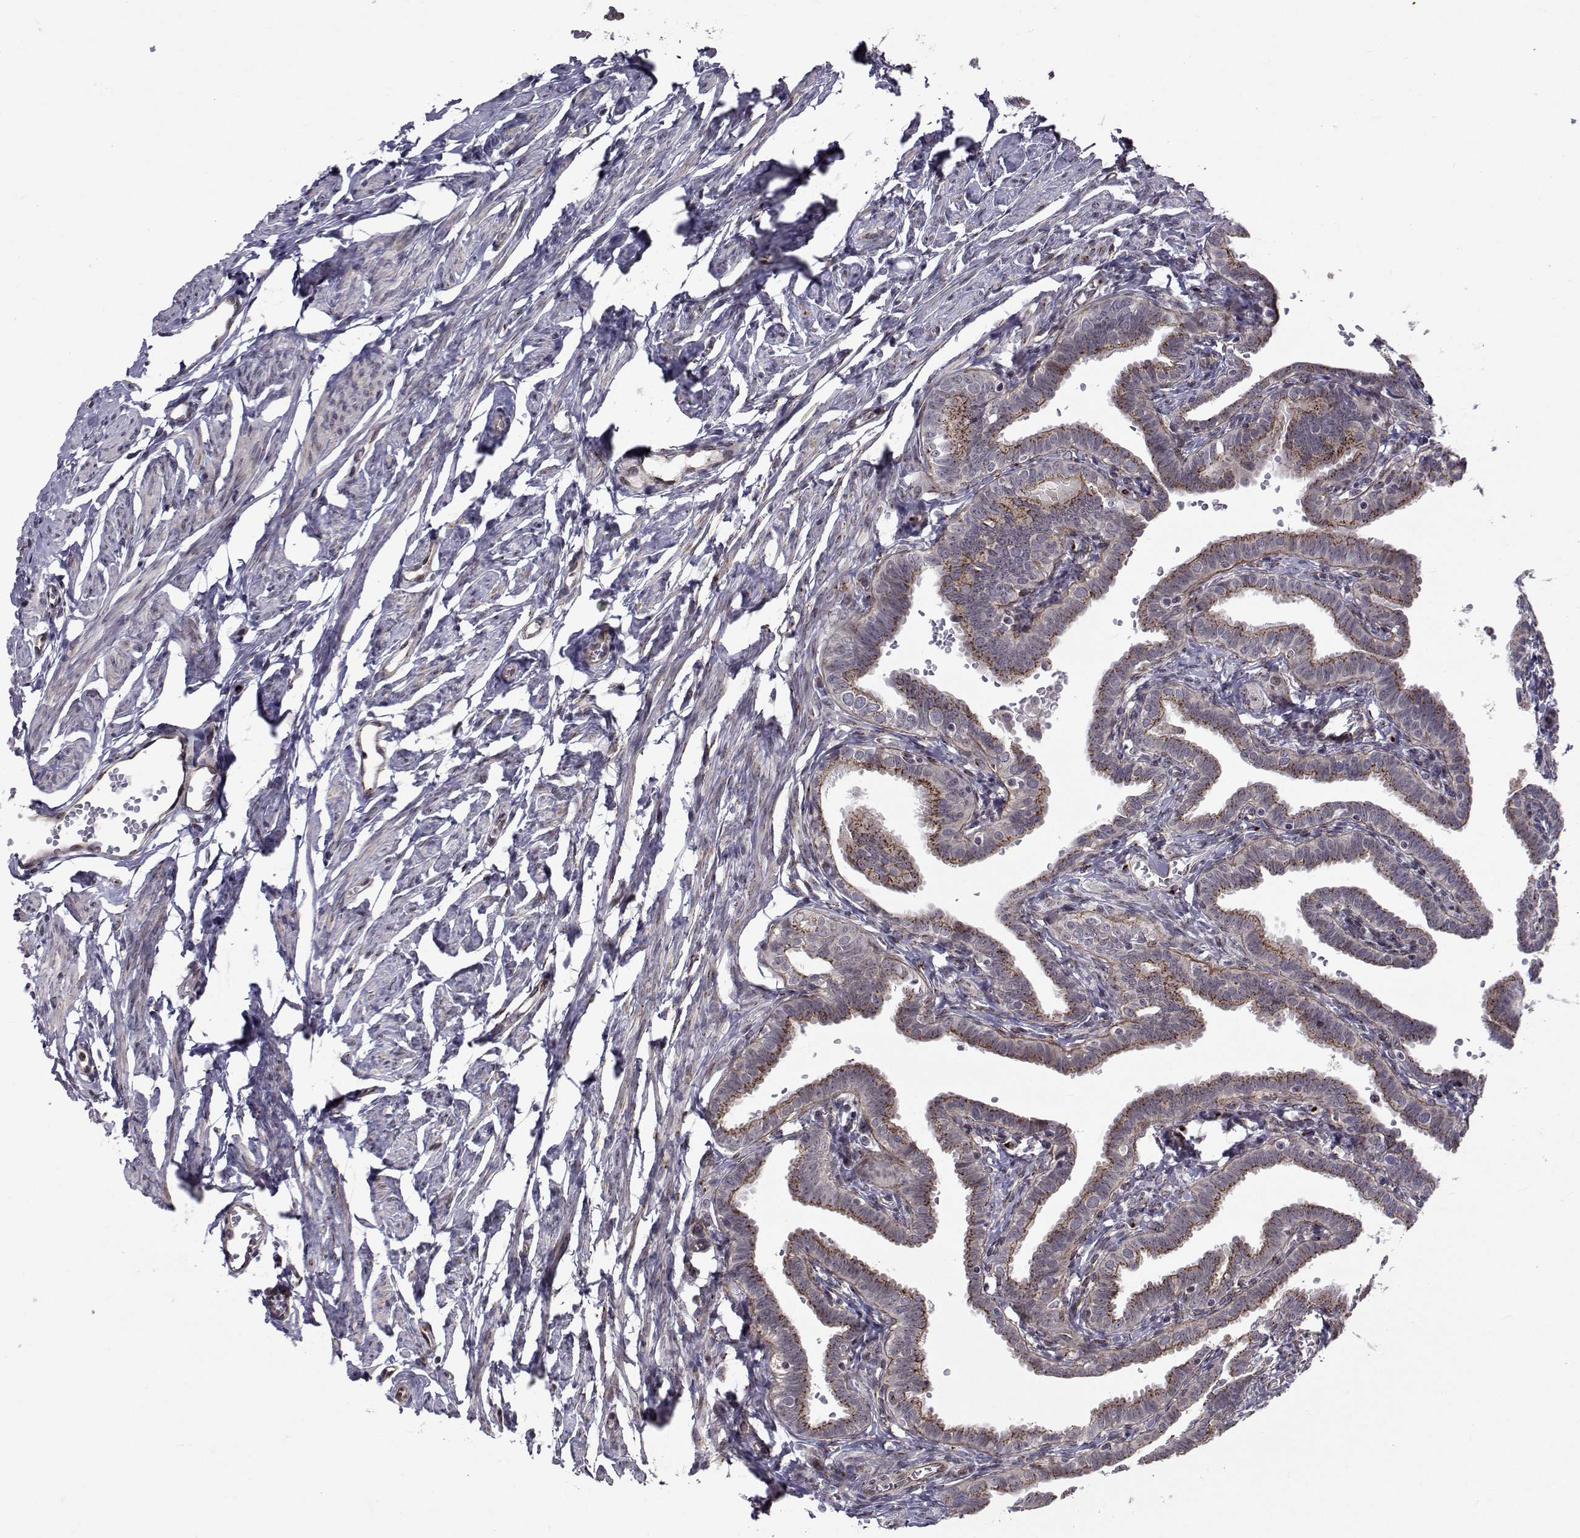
{"staining": {"intensity": "moderate", "quantity": ">75%", "location": "cytoplasmic/membranous"}, "tissue": "fallopian tube", "cell_type": "Glandular cells", "image_type": "normal", "snomed": [{"axis": "morphology", "description": "Normal tissue, NOS"}, {"axis": "topography", "description": "Fallopian tube"}, {"axis": "topography", "description": "Ovary"}], "caption": "Fallopian tube stained for a protein displays moderate cytoplasmic/membranous positivity in glandular cells. (Brightfield microscopy of DAB IHC at high magnification).", "gene": "ATP6V1C2", "patient": {"sex": "female", "age": 57}}